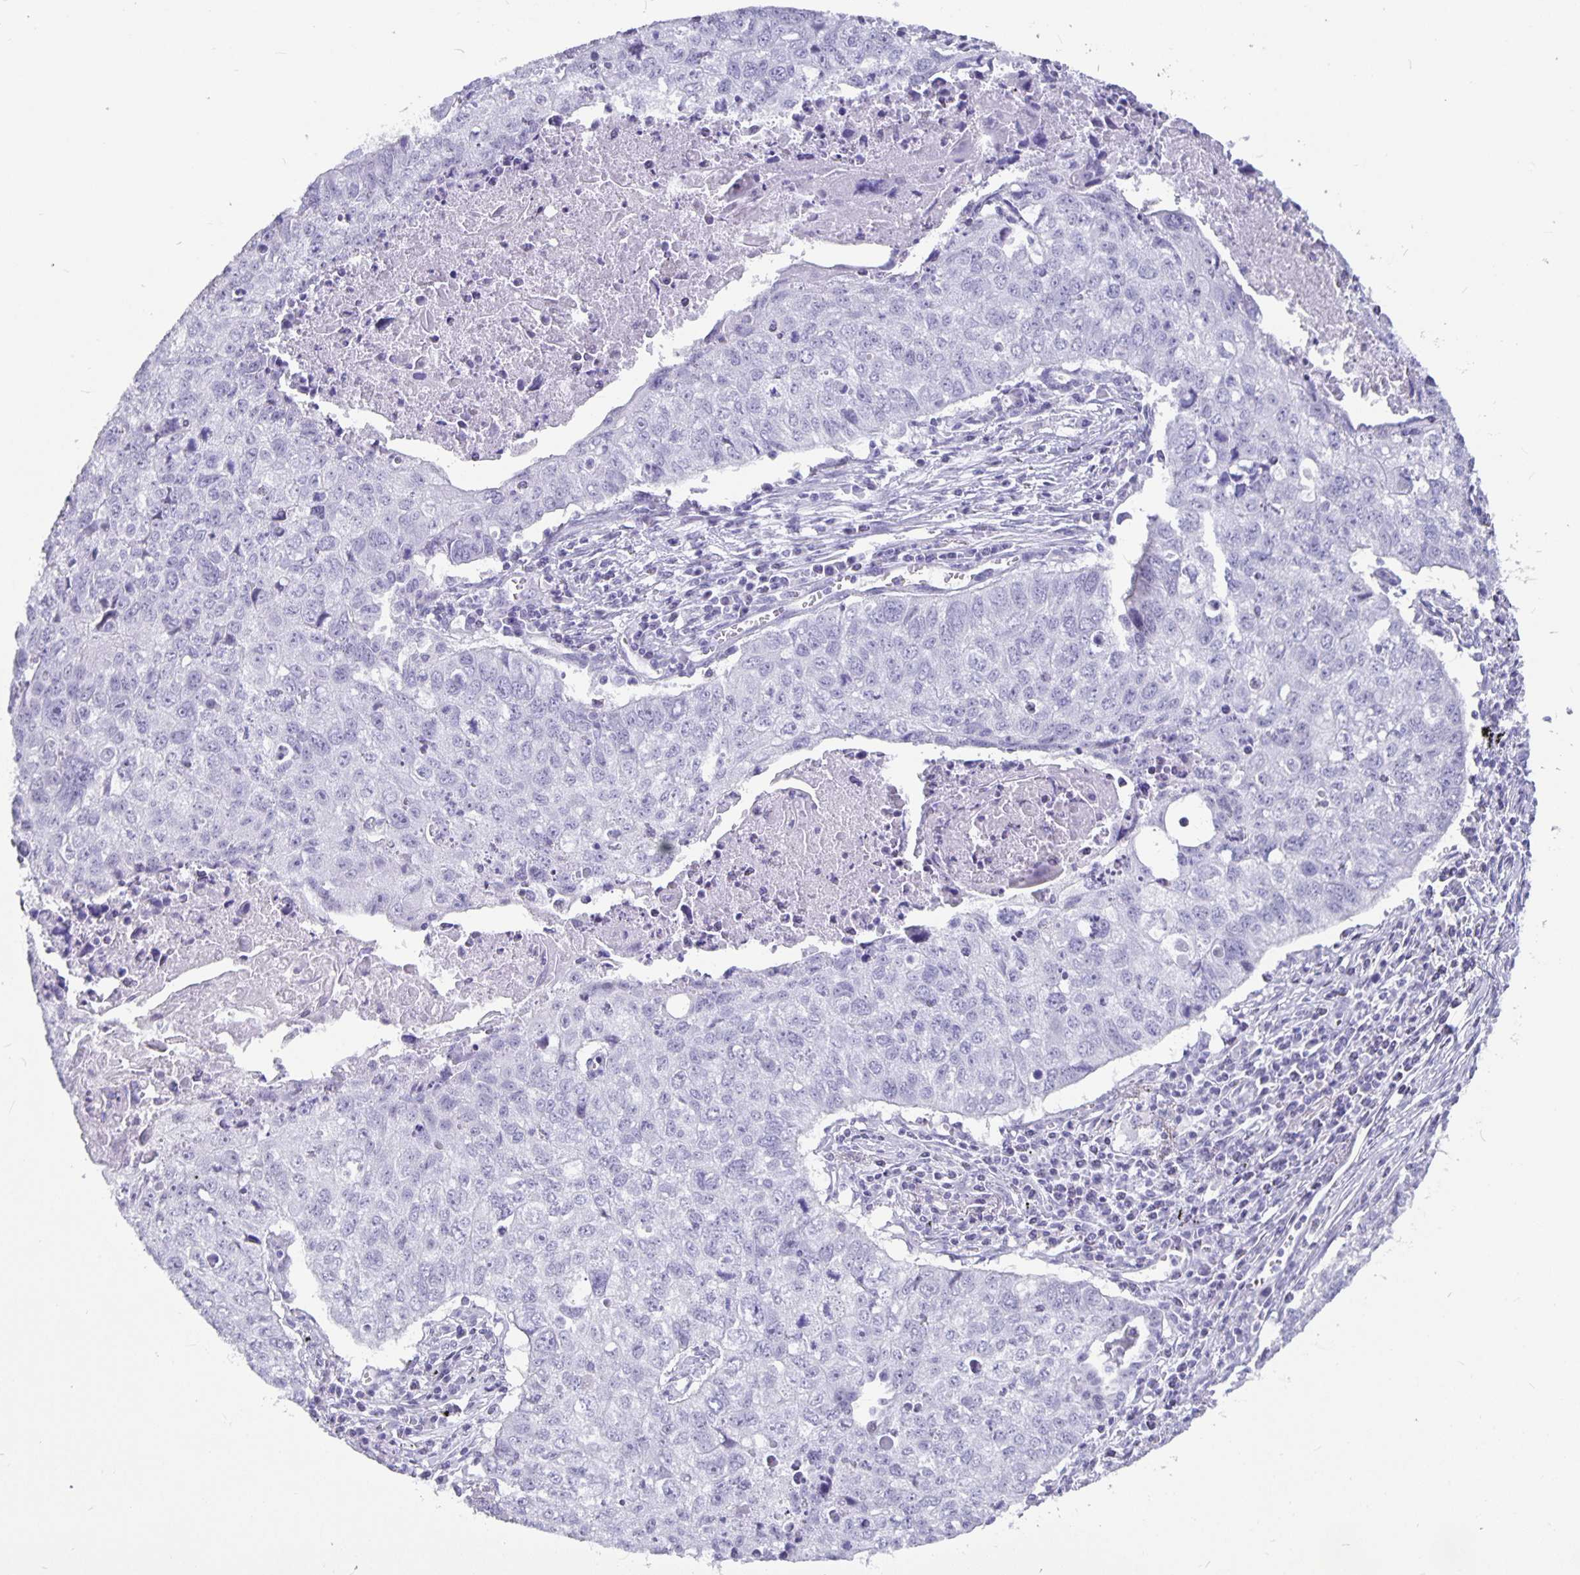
{"staining": {"intensity": "negative", "quantity": "none", "location": "none"}, "tissue": "lung cancer", "cell_type": "Tumor cells", "image_type": "cancer", "snomed": [{"axis": "morphology", "description": "Normal morphology"}, {"axis": "morphology", "description": "Aneuploidy"}, {"axis": "morphology", "description": "Squamous cell carcinoma, NOS"}, {"axis": "topography", "description": "Lymph node"}, {"axis": "topography", "description": "Lung"}], "caption": "A photomicrograph of human lung cancer is negative for staining in tumor cells.", "gene": "OLIG2", "patient": {"sex": "female", "age": 76}}